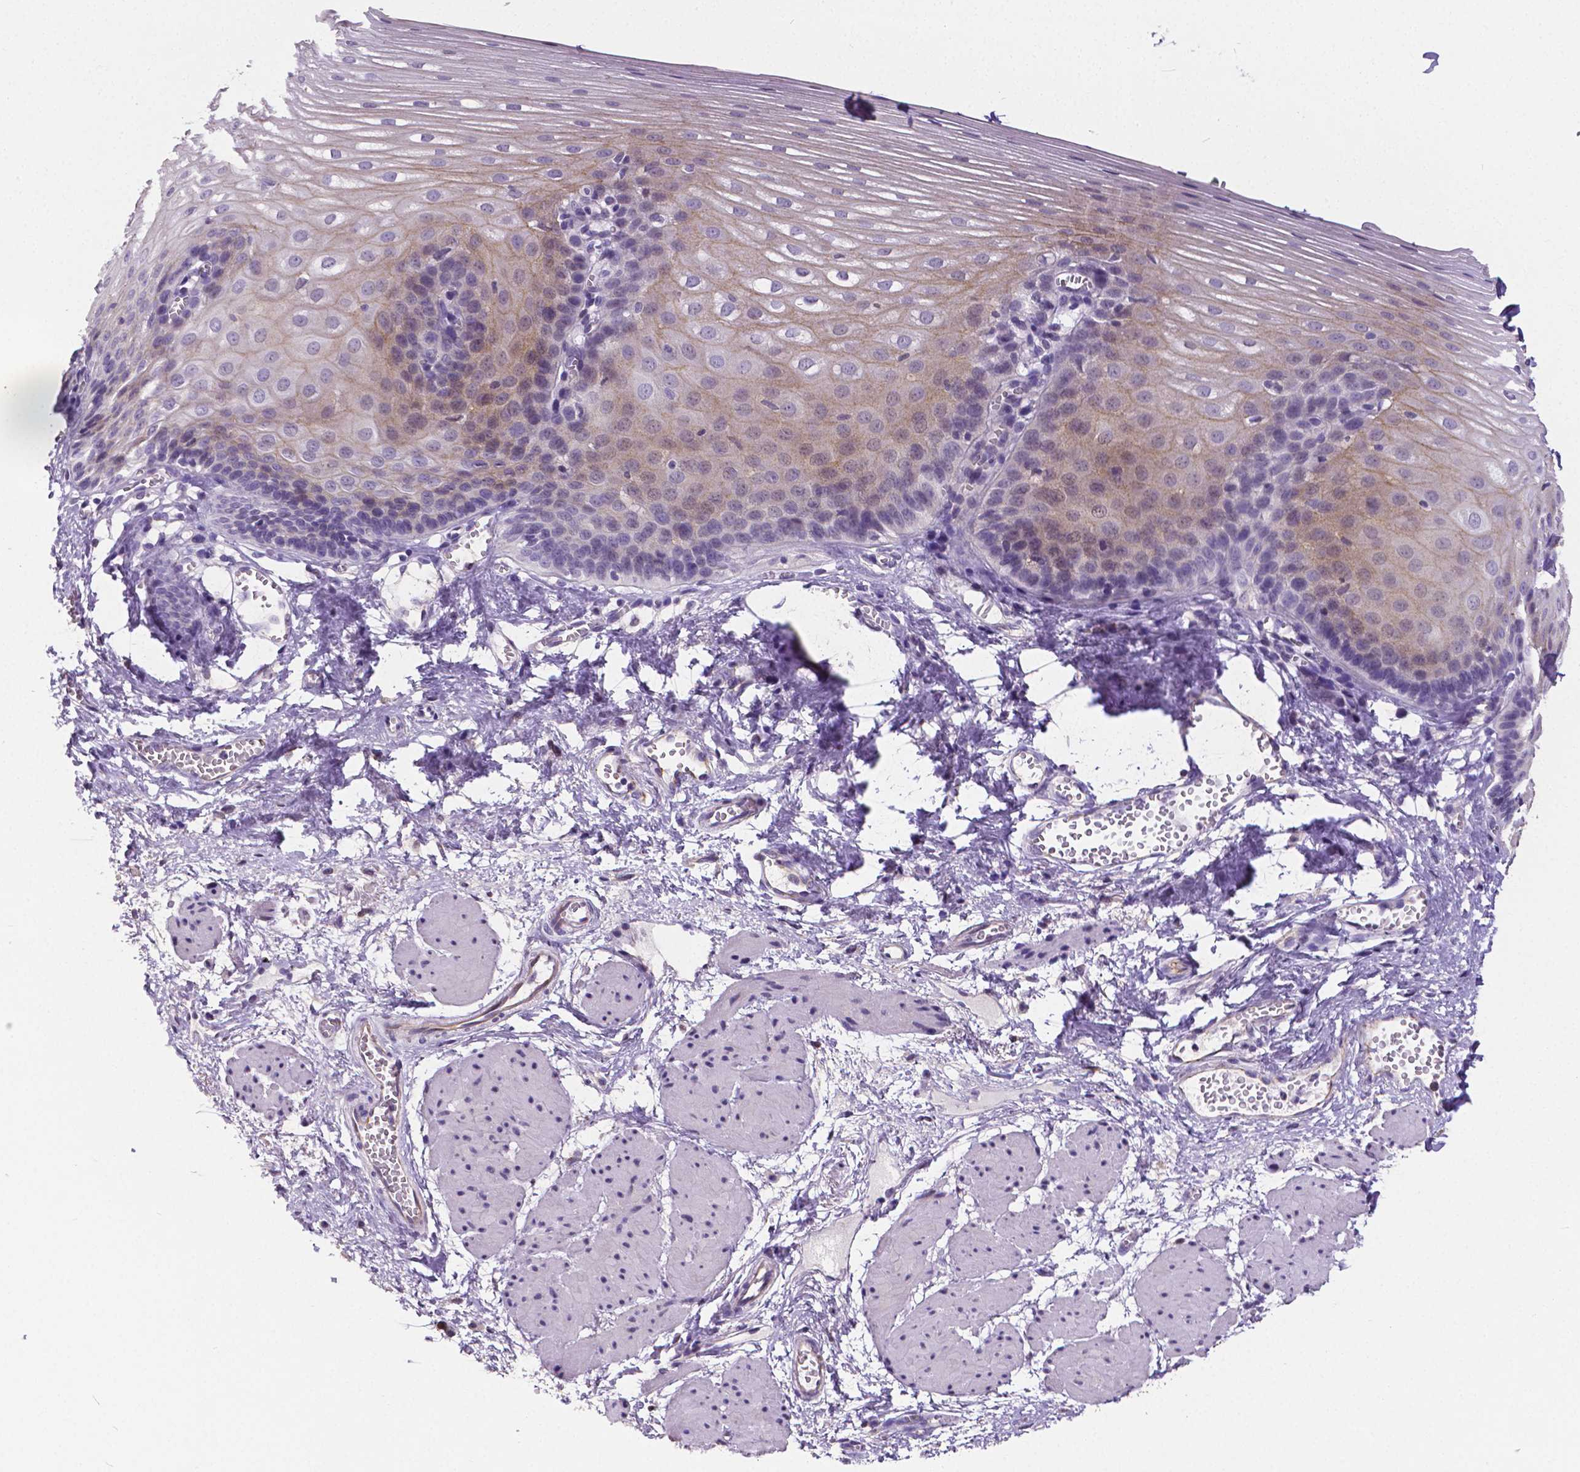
{"staining": {"intensity": "weak", "quantity": "<25%", "location": "cytoplasmic/membranous"}, "tissue": "esophagus", "cell_type": "Squamous epithelial cells", "image_type": "normal", "snomed": [{"axis": "morphology", "description": "Normal tissue, NOS"}, {"axis": "topography", "description": "Esophagus"}], "caption": "There is no significant staining in squamous epithelial cells of esophagus. The staining is performed using DAB (3,3'-diaminobenzidine) brown chromogen with nuclei counter-stained in using hematoxylin.", "gene": "OCLN", "patient": {"sex": "male", "age": 62}}